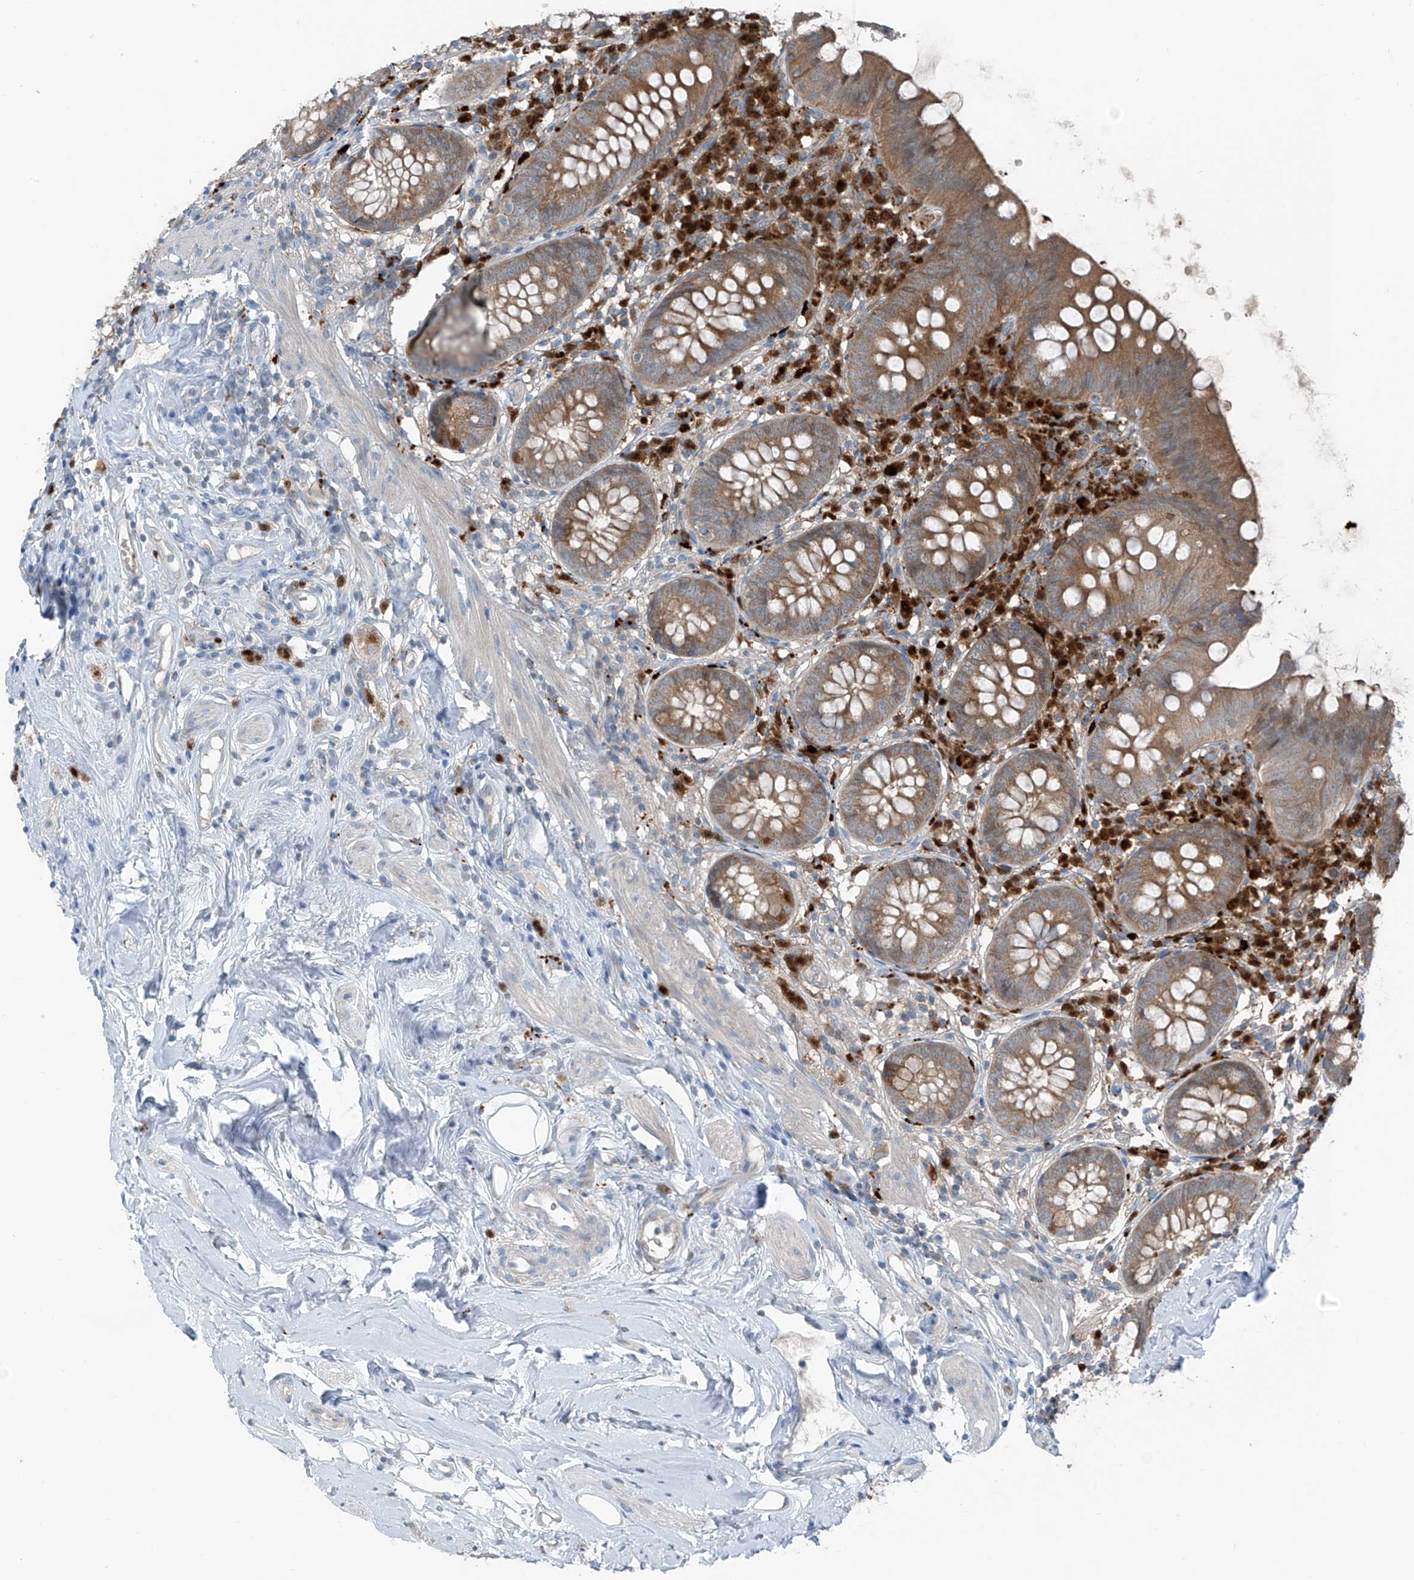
{"staining": {"intensity": "moderate", "quantity": ">75%", "location": "cytoplasmic/membranous"}, "tissue": "appendix", "cell_type": "Glandular cells", "image_type": "normal", "snomed": [{"axis": "morphology", "description": "Normal tissue, NOS"}, {"axis": "topography", "description": "Appendix"}], "caption": "The image demonstrates immunohistochemical staining of unremarkable appendix. There is moderate cytoplasmic/membranous staining is seen in approximately >75% of glandular cells. The protein is shown in brown color, while the nuclei are stained blue.", "gene": "SLC12A6", "patient": {"sex": "female", "age": 62}}